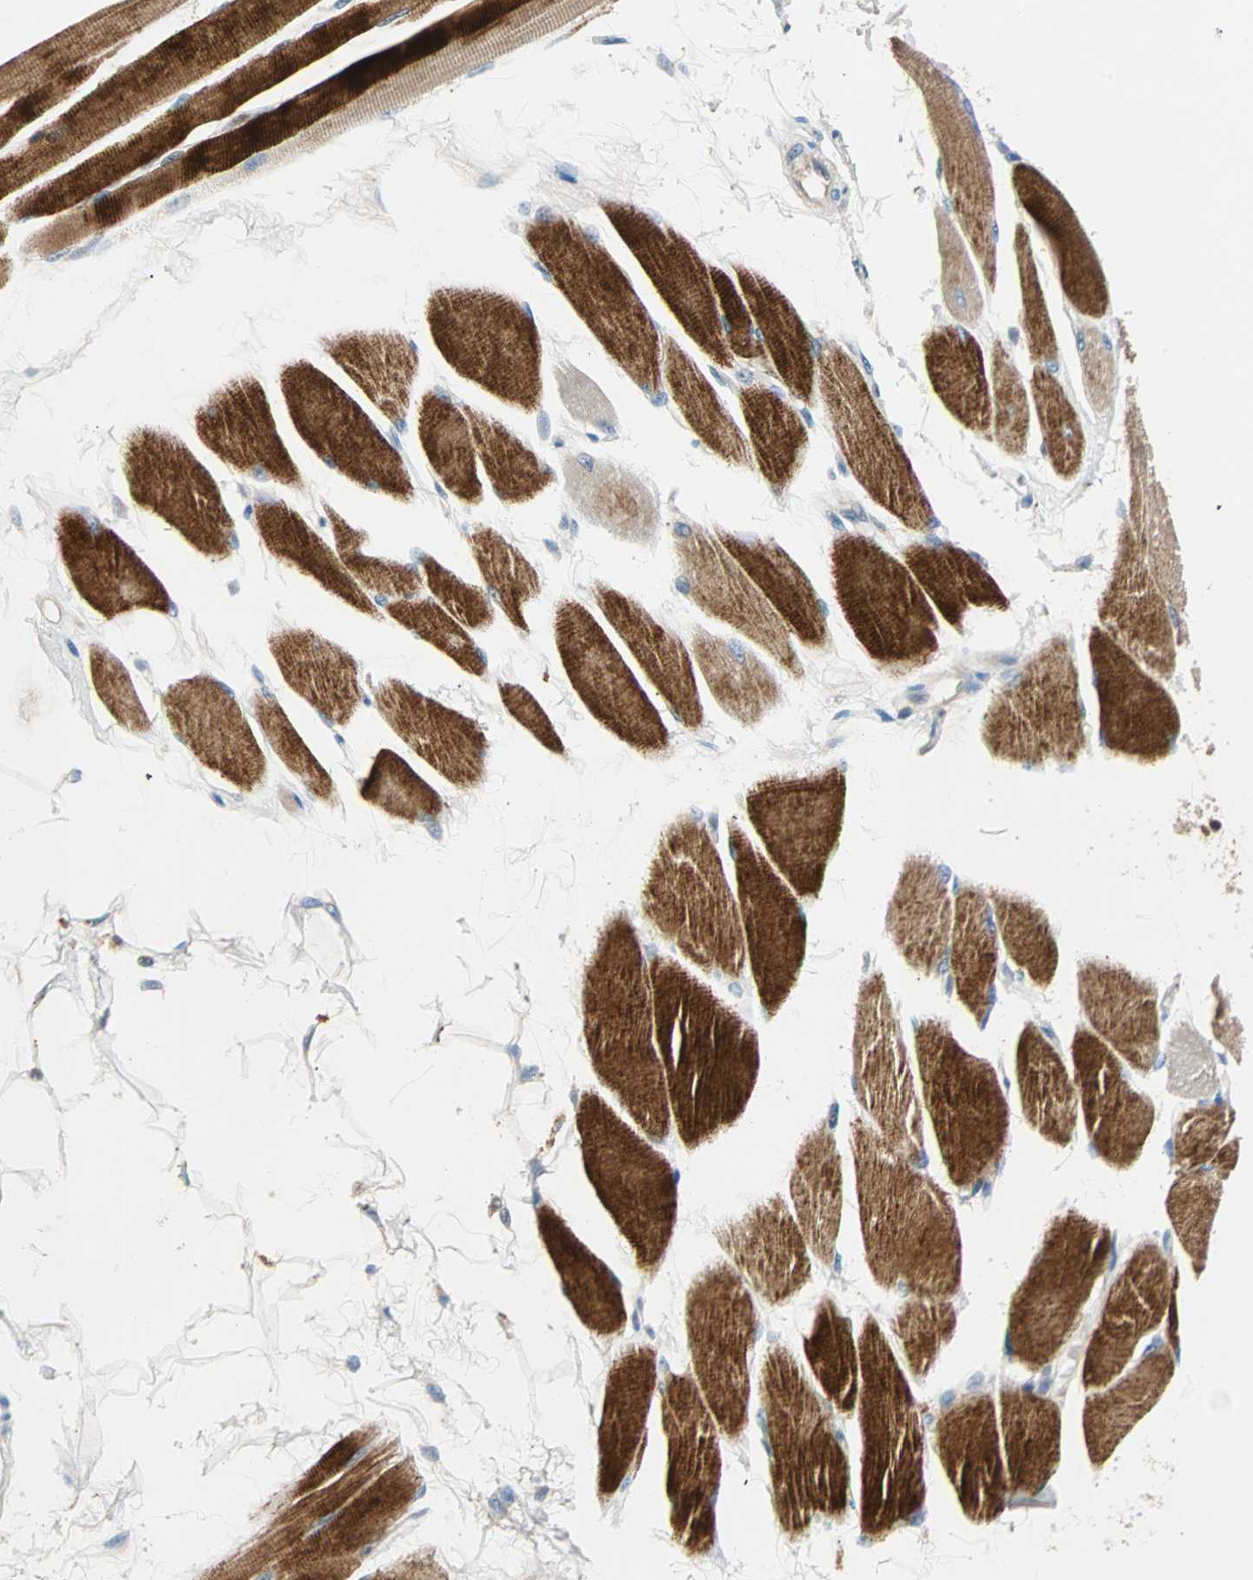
{"staining": {"intensity": "strong", "quantity": ">75%", "location": "cytoplasmic/membranous"}, "tissue": "skeletal muscle", "cell_type": "Myocytes", "image_type": "normal", "snomed": [{"axis": "morphology", "description": "Normal tissue, NOS"}, {"axis": "topography", "description": "Skeletal muscle"}, {"axis": "topography", "description": "Peripheral nerve tissue"}], "caption": "Immunohistochemistry (IHC) (DAB (3,3'-diaminobenzidine)) staining of normal skeletal muscle displays strong cytoplasmic/membranous protein staining in about >75% of myocytes. Immunohistochemistry (IHC) stains the protein in brown and the nuclei are stained blue.", "gene": "MAP4K1", "patient": {"sex": "female", "age": 84}}